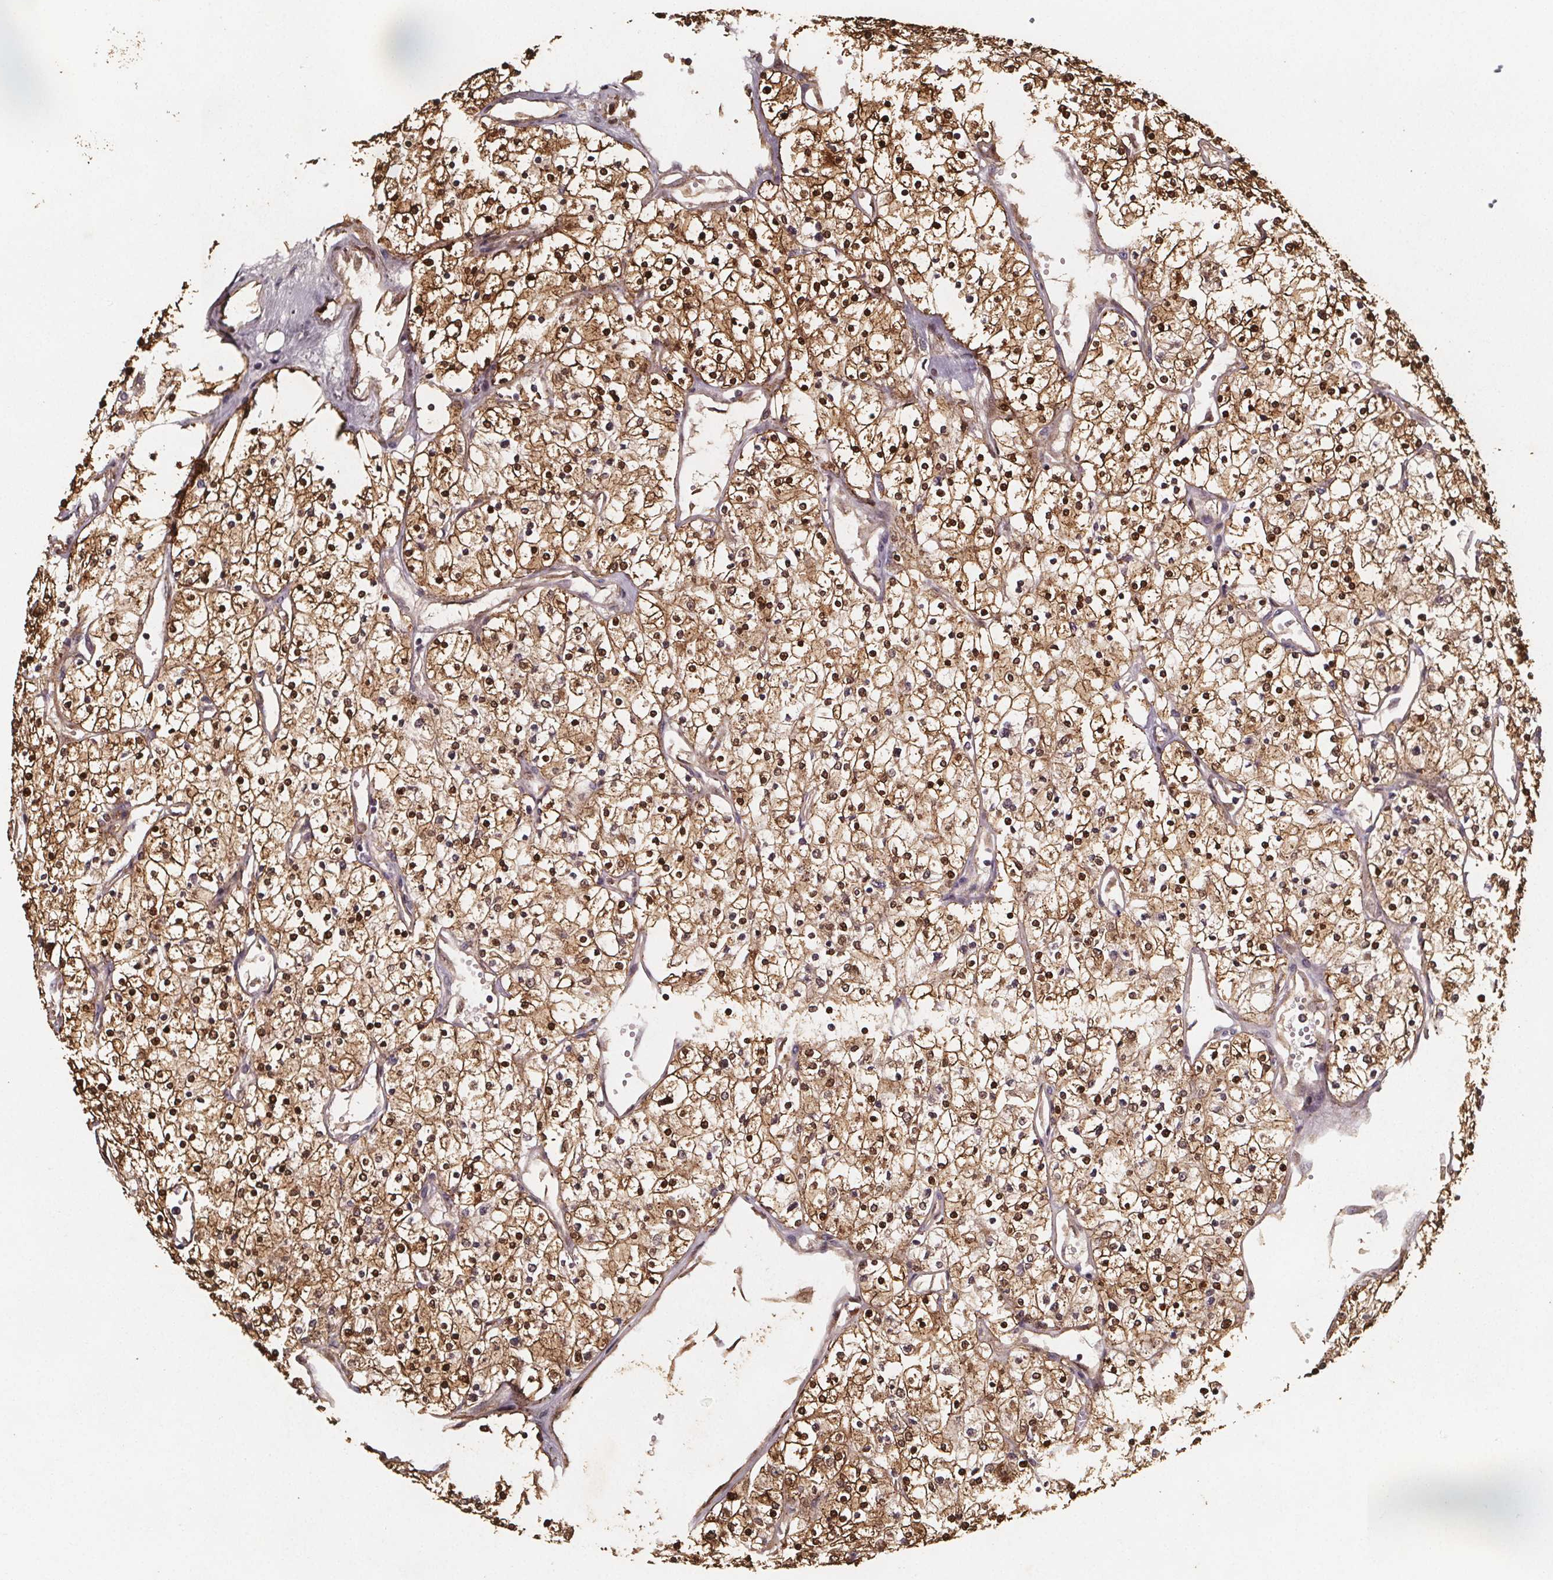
{"staining": {"intensity": "strong", "quantity": ">75%", "location": "cytoplasmic/membranous,nuclear"}, "tissue": "renal cancer", "cell_type": "Tumor cells", "image_type": "cancer", "snomed": [{"axis": "morphology", "description": "Adenocarcinoma, NOS"}, {"axis": "topography", "description": "Kidney"}], "caption": "Strong cytoplasmic/membranous and nuclear protein expression is appreciated in about >75% of tumor cells in adenocarcinoma (renal).", "gene": "ZNF879", "patient": {"sex": "male", "age": 80}}